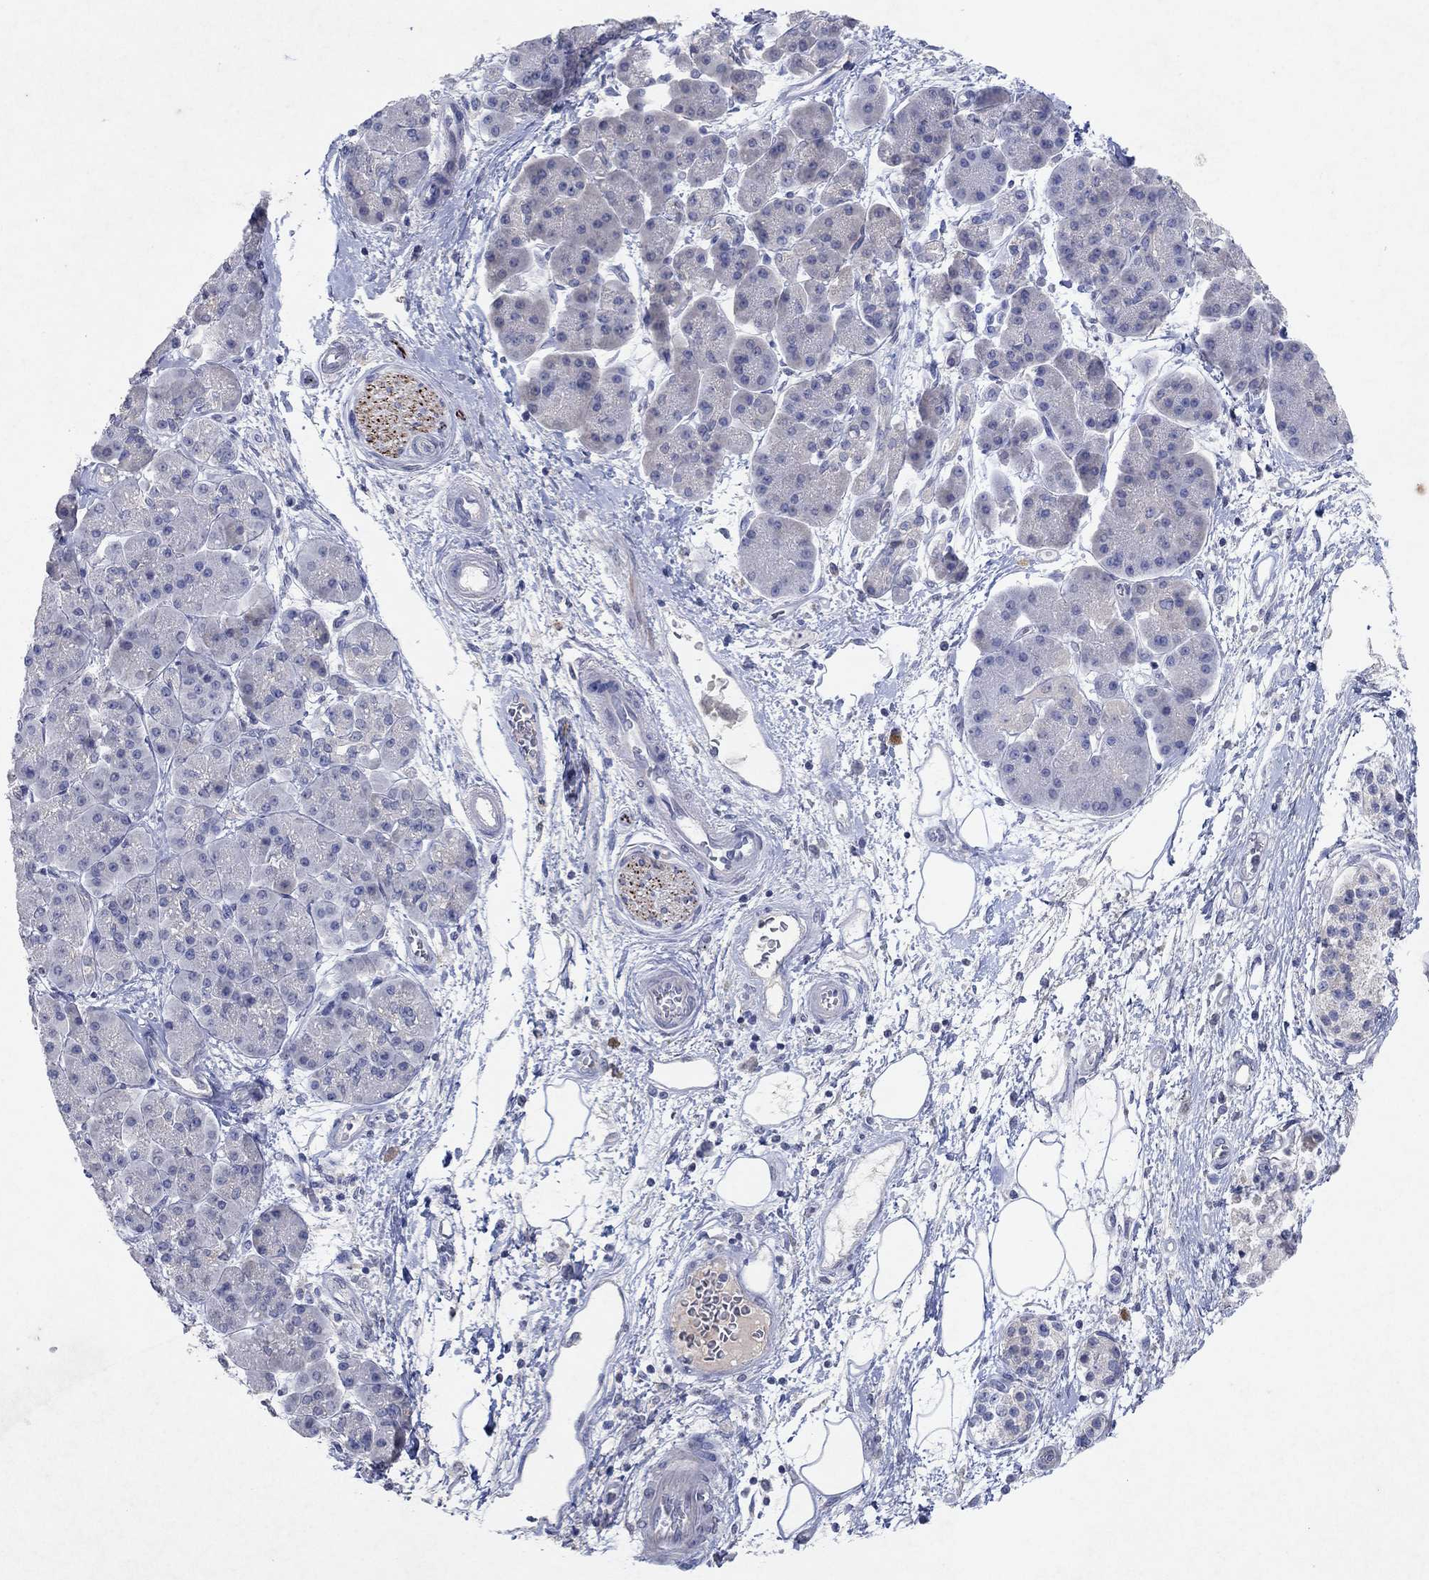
{"staining": {"intensity": "negative", "quantity": "none", "location": "none"}, "tissue": "pancreatic cancer", "cell_type": "Tumor cells", "image_type": "cancer", "snomed": [{"axis": "morphology", "description": "Adenocarcinoma, NOS"}, {"axis": "topography", "description": "Pancreas"}], "caption": "Protein analysis of pancreatic adenocarcinoma demonstrates no significant expression in tumor cells.", "gene": "KRT40", "patient": {"sex": "female", "age": 73}}